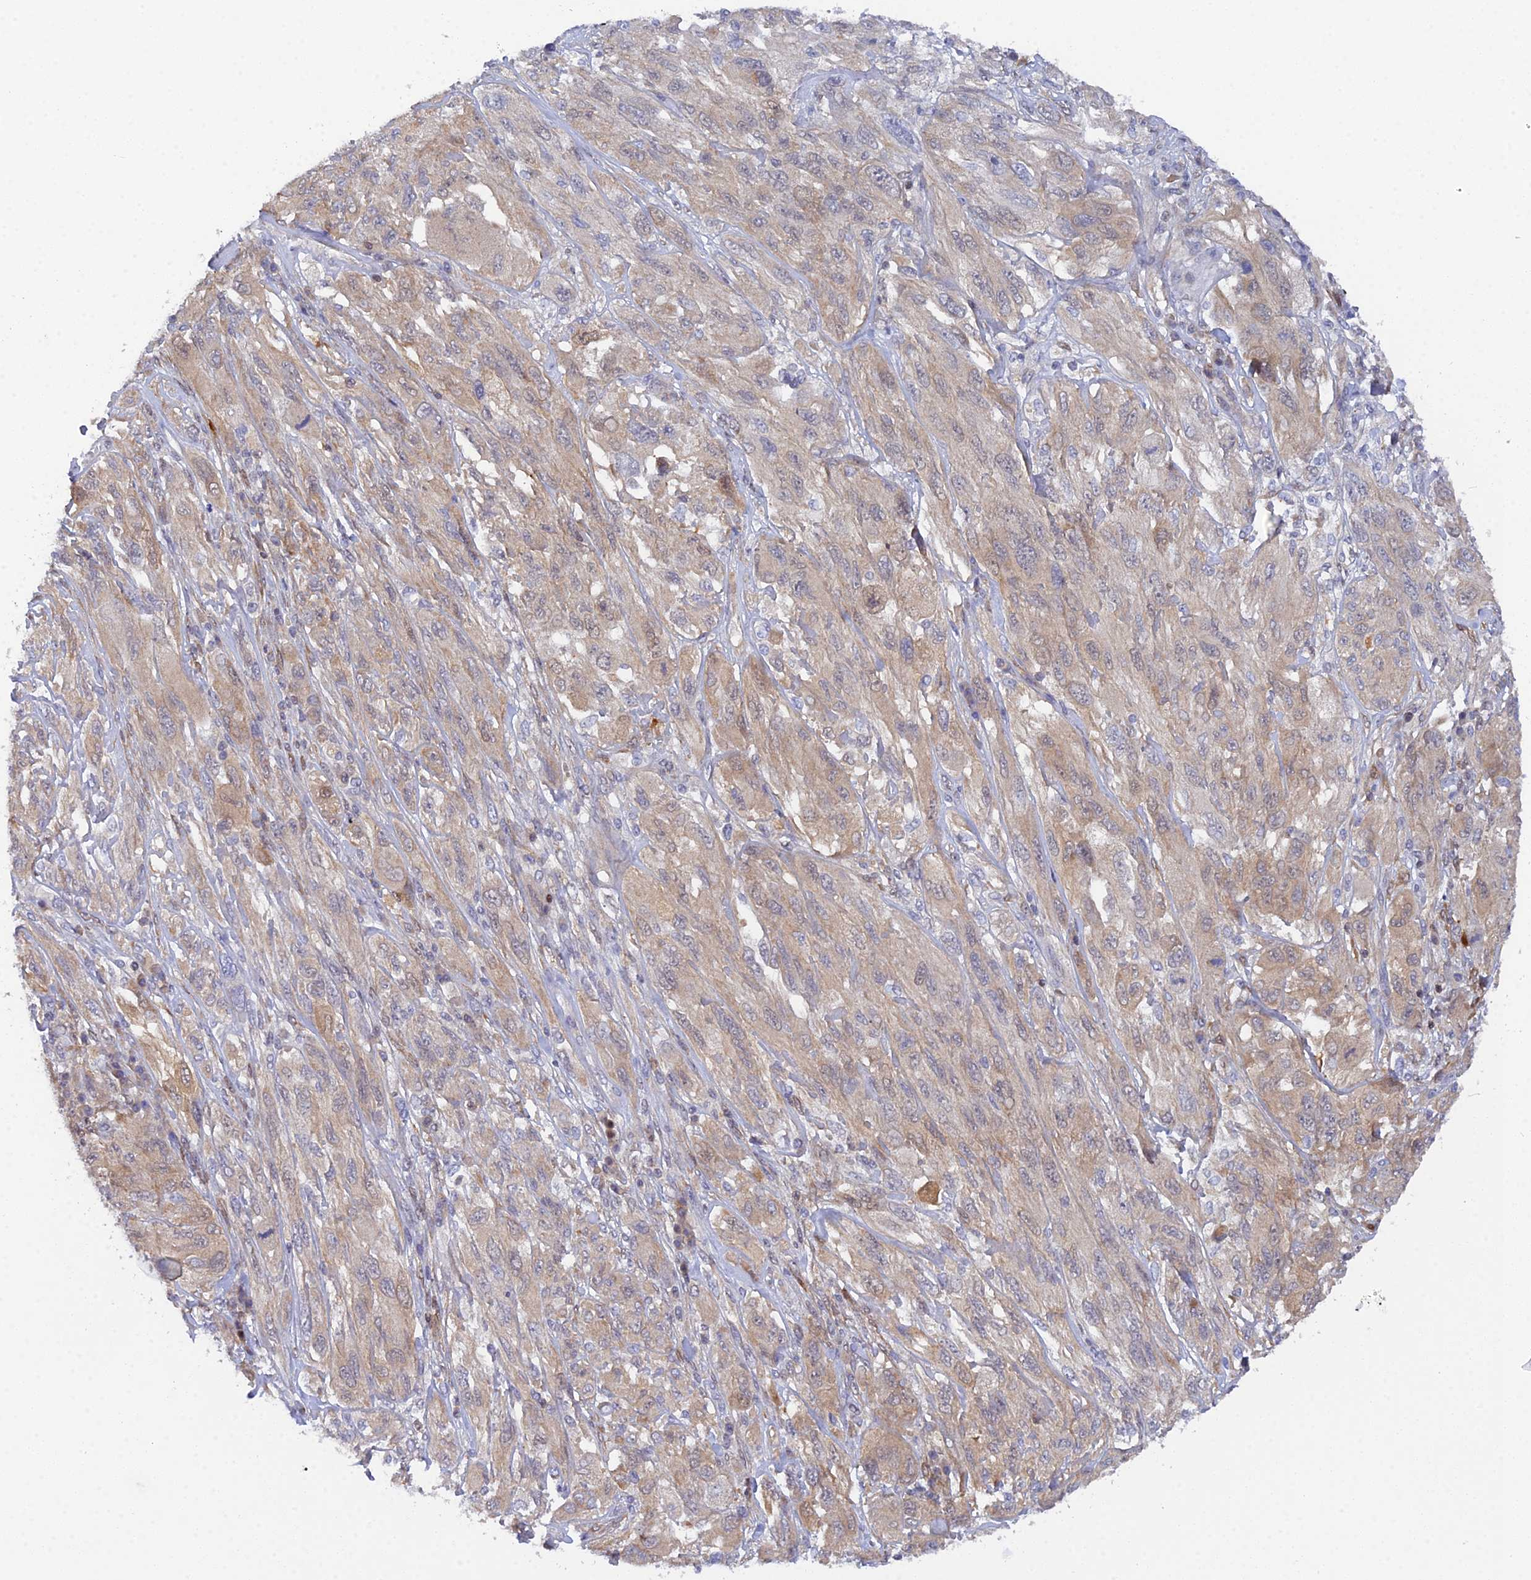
{"staining": {"intensity": "weak", "quantity": ">75%", "location": "cytoplasmic/membranous"}, "tissue": "melanoma", "cell_type": "Tumor cells", "image_type": "cancer", "snomed": [{"axis": "morphology", "description": "Malignant melanoma, NOS"}, {"axis": "topography", "description": "Skin"}], "caption": "This photomicrograph exhibits immunohistochemistry staining of human melanoma, with low weak cytoplasmic/membranous staining in approximately >75% of tumor cells.", "gene": "ELOA2", "patient": {"sex": "female", "age": 91}}